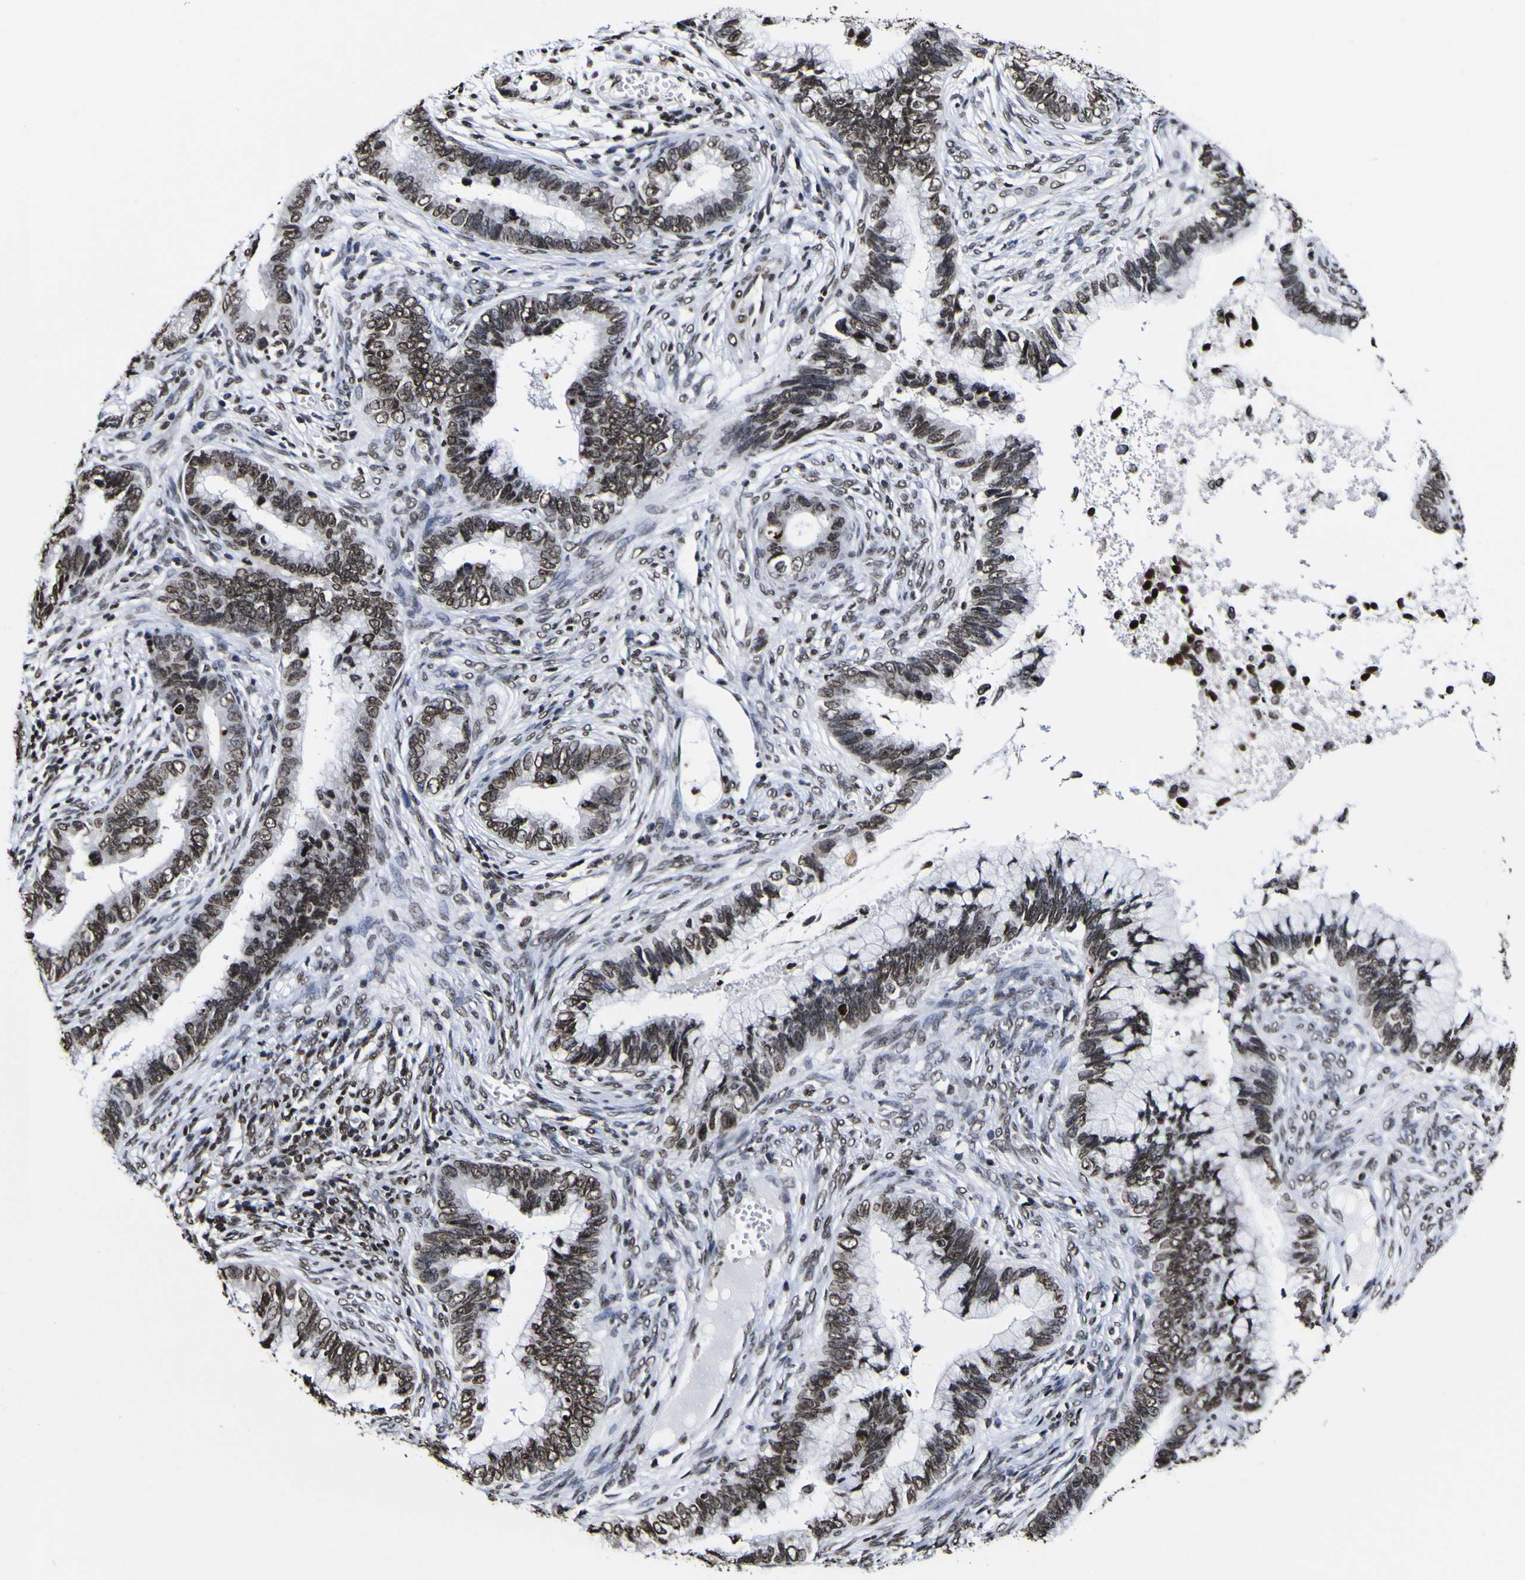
{"staining": {"intensity": "strong", "quantity": ">75%", "location": "nuclear"}, "tissue": "cervical cancer", "cell_type": "Tumor cells", "image_type": "cancer", "snomed": [{"axis": "morphology", "description": "Adenocarcinoma, NOS"}, {"axis": "topography", "description": "Cervix"}], "caption": "The image shows immunohistochemical staining of cervical adenocarcinoma. There is strong nuclear positivity is seen in approximately >75% of tumor cells. The protein is shown in brown color, while the nuclei are stained blue.", "gene": "PIAS1", "patient": {"sex": "female", "age": 44}}